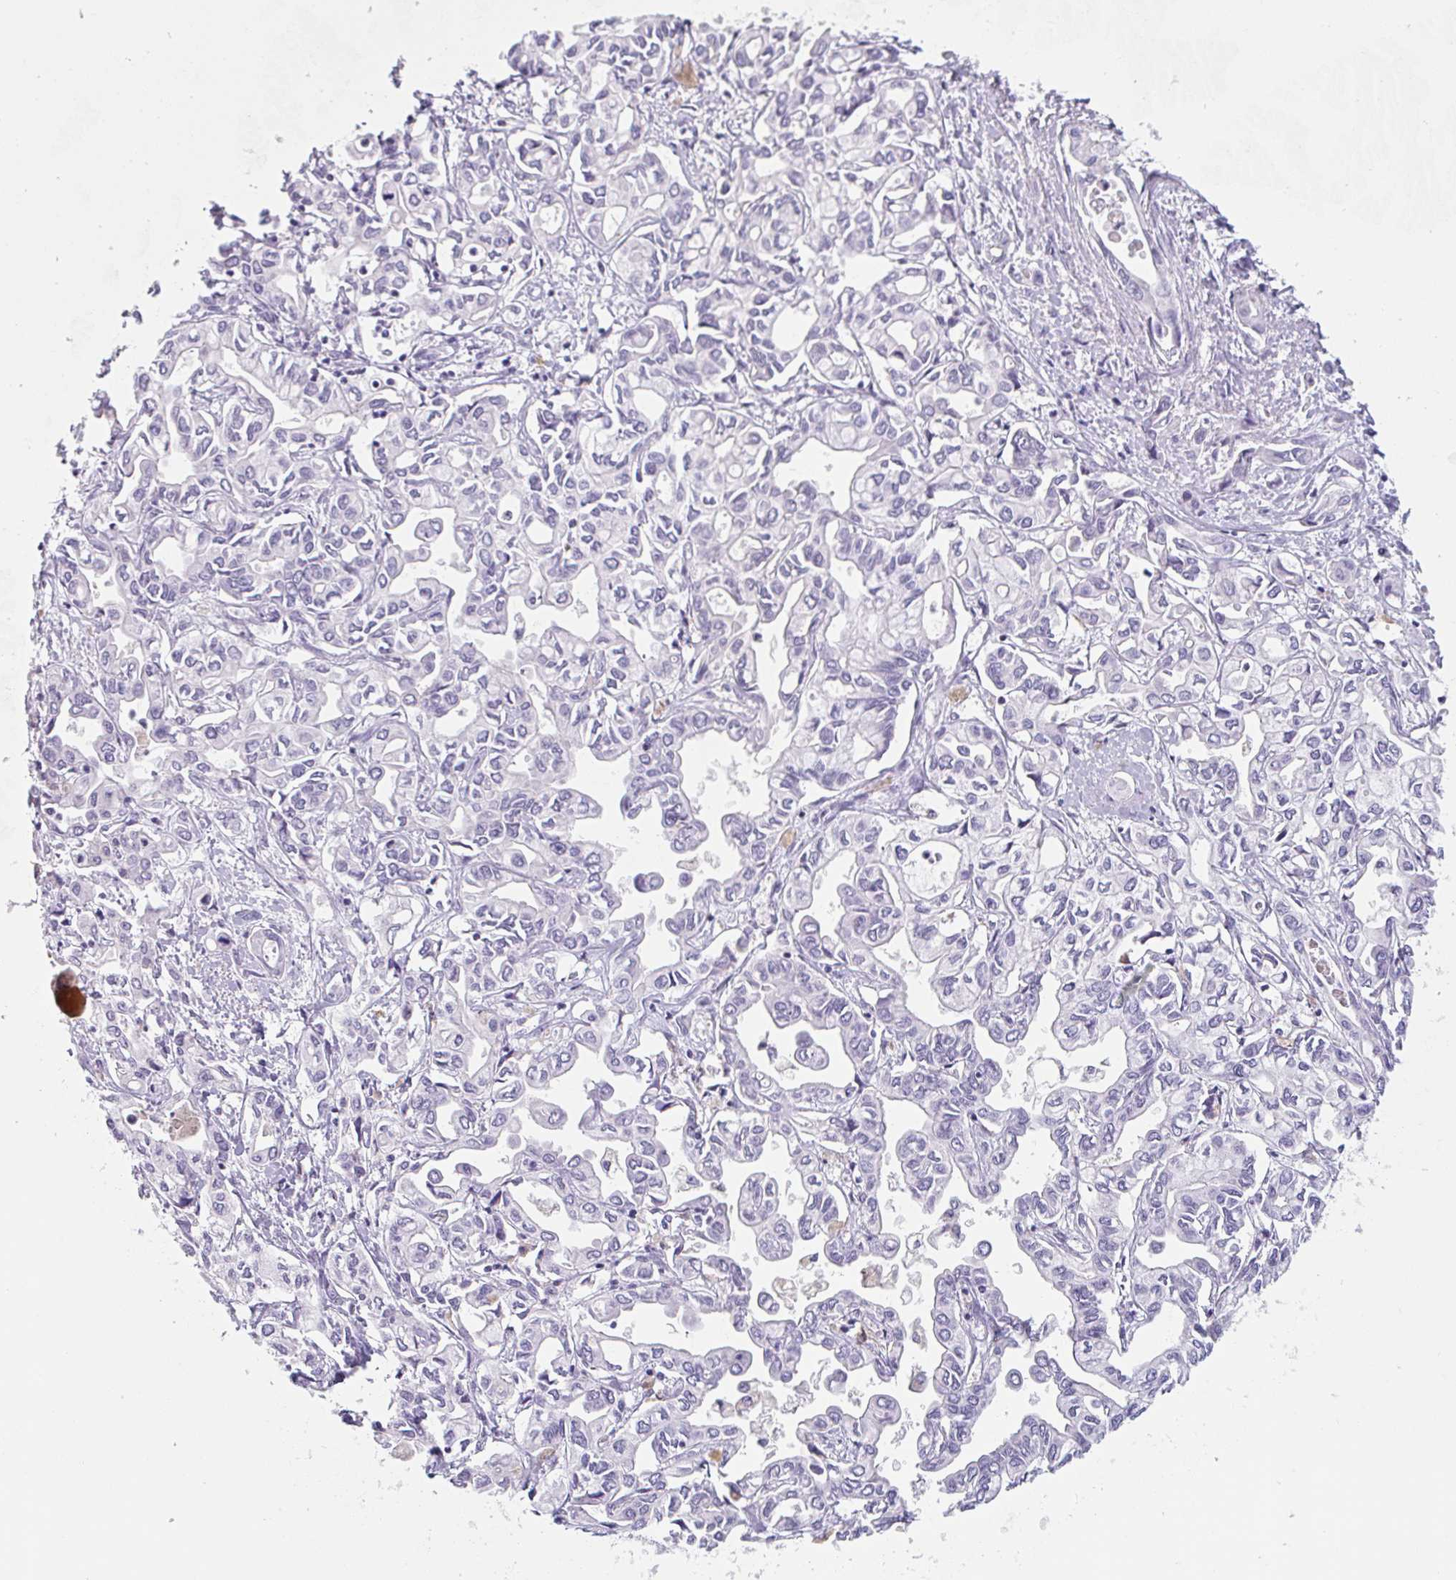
{"staining": {"intensity": "negative", "quantity": "none", "location": "none"}, "tissue": "liver cancer", "cell_type": "Tumor cells", "image_type": "cancer", "snomed": [{"axis": "morphology", "description": "Cholangiocarcinoma"}, {"axis": "topography", "description": "Liver"}], "caption": "The immunohistochemistry histopathology image has no significant positivity in tumor cells of liver cancer (cholangiocarcinoma) tissue.", "gene": "EMC4", "patient": {"sex": "female", "age": 64}}